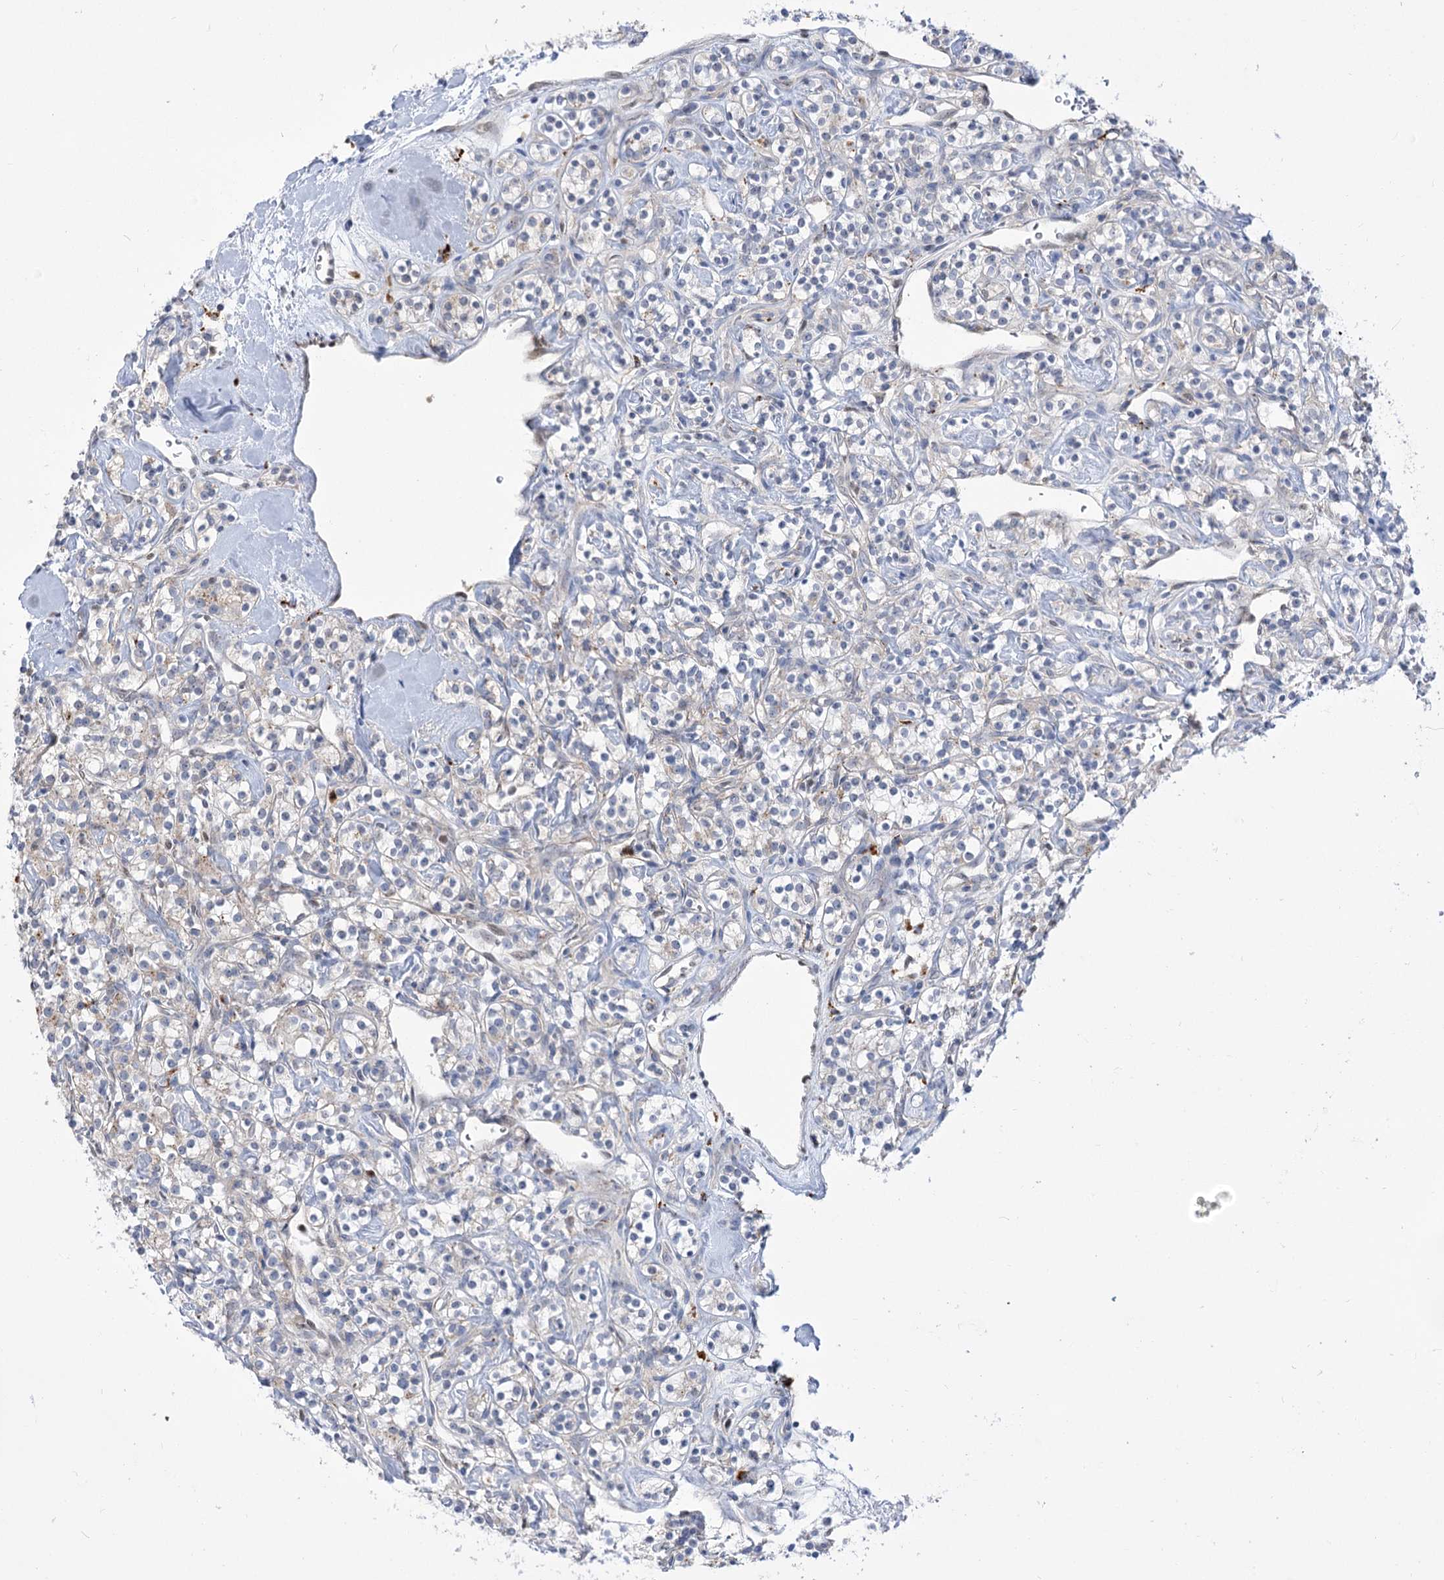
{"staining": {"intensity": "negative", "quantity": "none", "location": "none"}, "tissue": "renal cancer", "cell_type": "Tumor cells", "image_type": "cancer", "snomed": [{"axis": "morphology", "description": "Adenocarcinoma, NOS"}, {"axis": "topography", "description": "Kidney"}], "caption": "There is no significant staining in tumor cells of adenocarcinoma (renal).", "gene": "SIAE", "patient": {"sex": "male", "age": 77}}